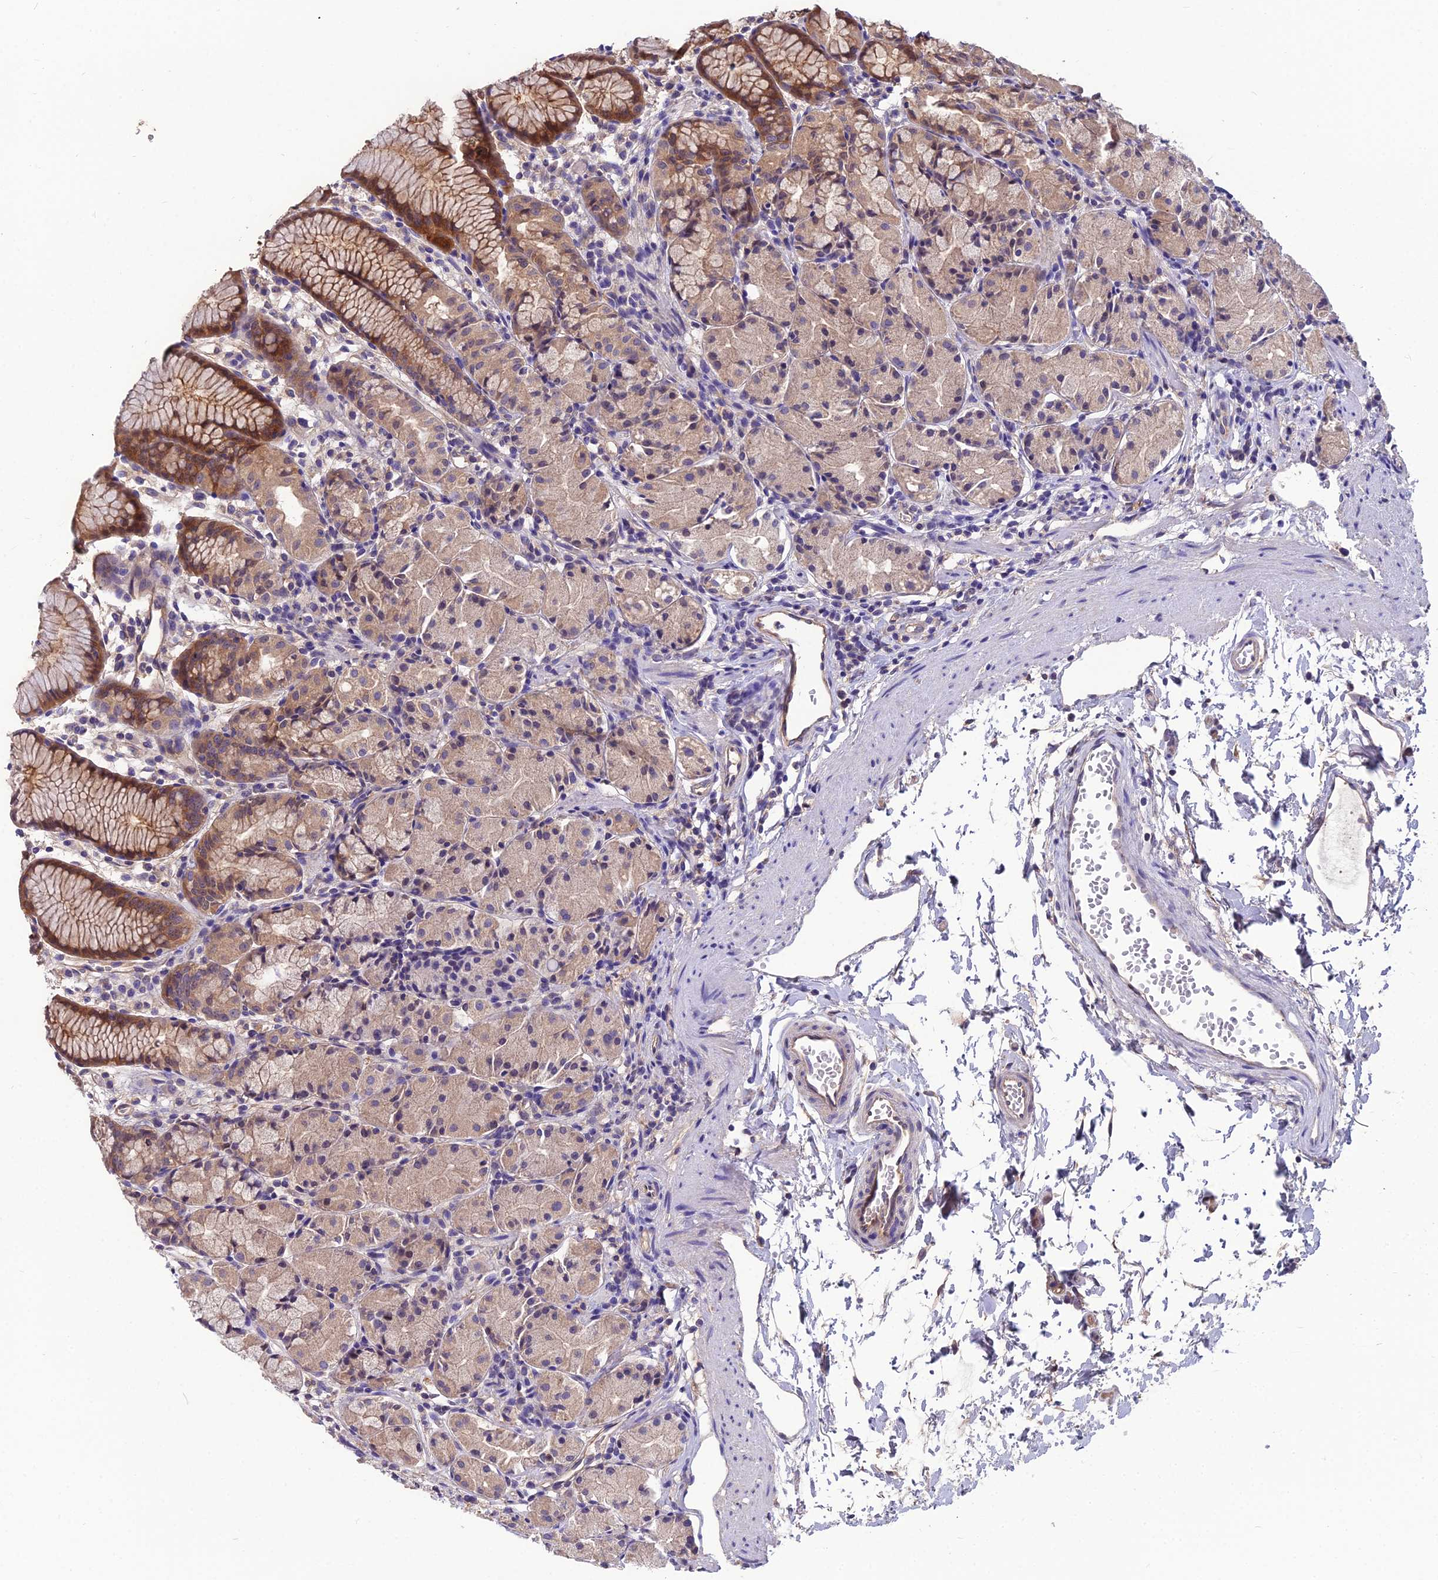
{"staining": {"intensity": "moderate", "quantity": "25%-75%", "location": "cytoplasmic/membranous,nuclear"}, "tissue": "stomach", "cell_type": "Glandular cells", "image_type": "normal", "snomed": [{"axis": "morphology", "description": "Normal tissue, NOS"}, {"axis": "topography", "description": "Stomach, upper"}], "caption": "Unremarkable stomach was stained to show a protein in brown. There is medium levels of moderate cytoplasmic/membranous,nuclear staining in approximately 25%-75% of glandular cells.", "gene": "MVD", "patient": {"sex": "male", "age": 47}}